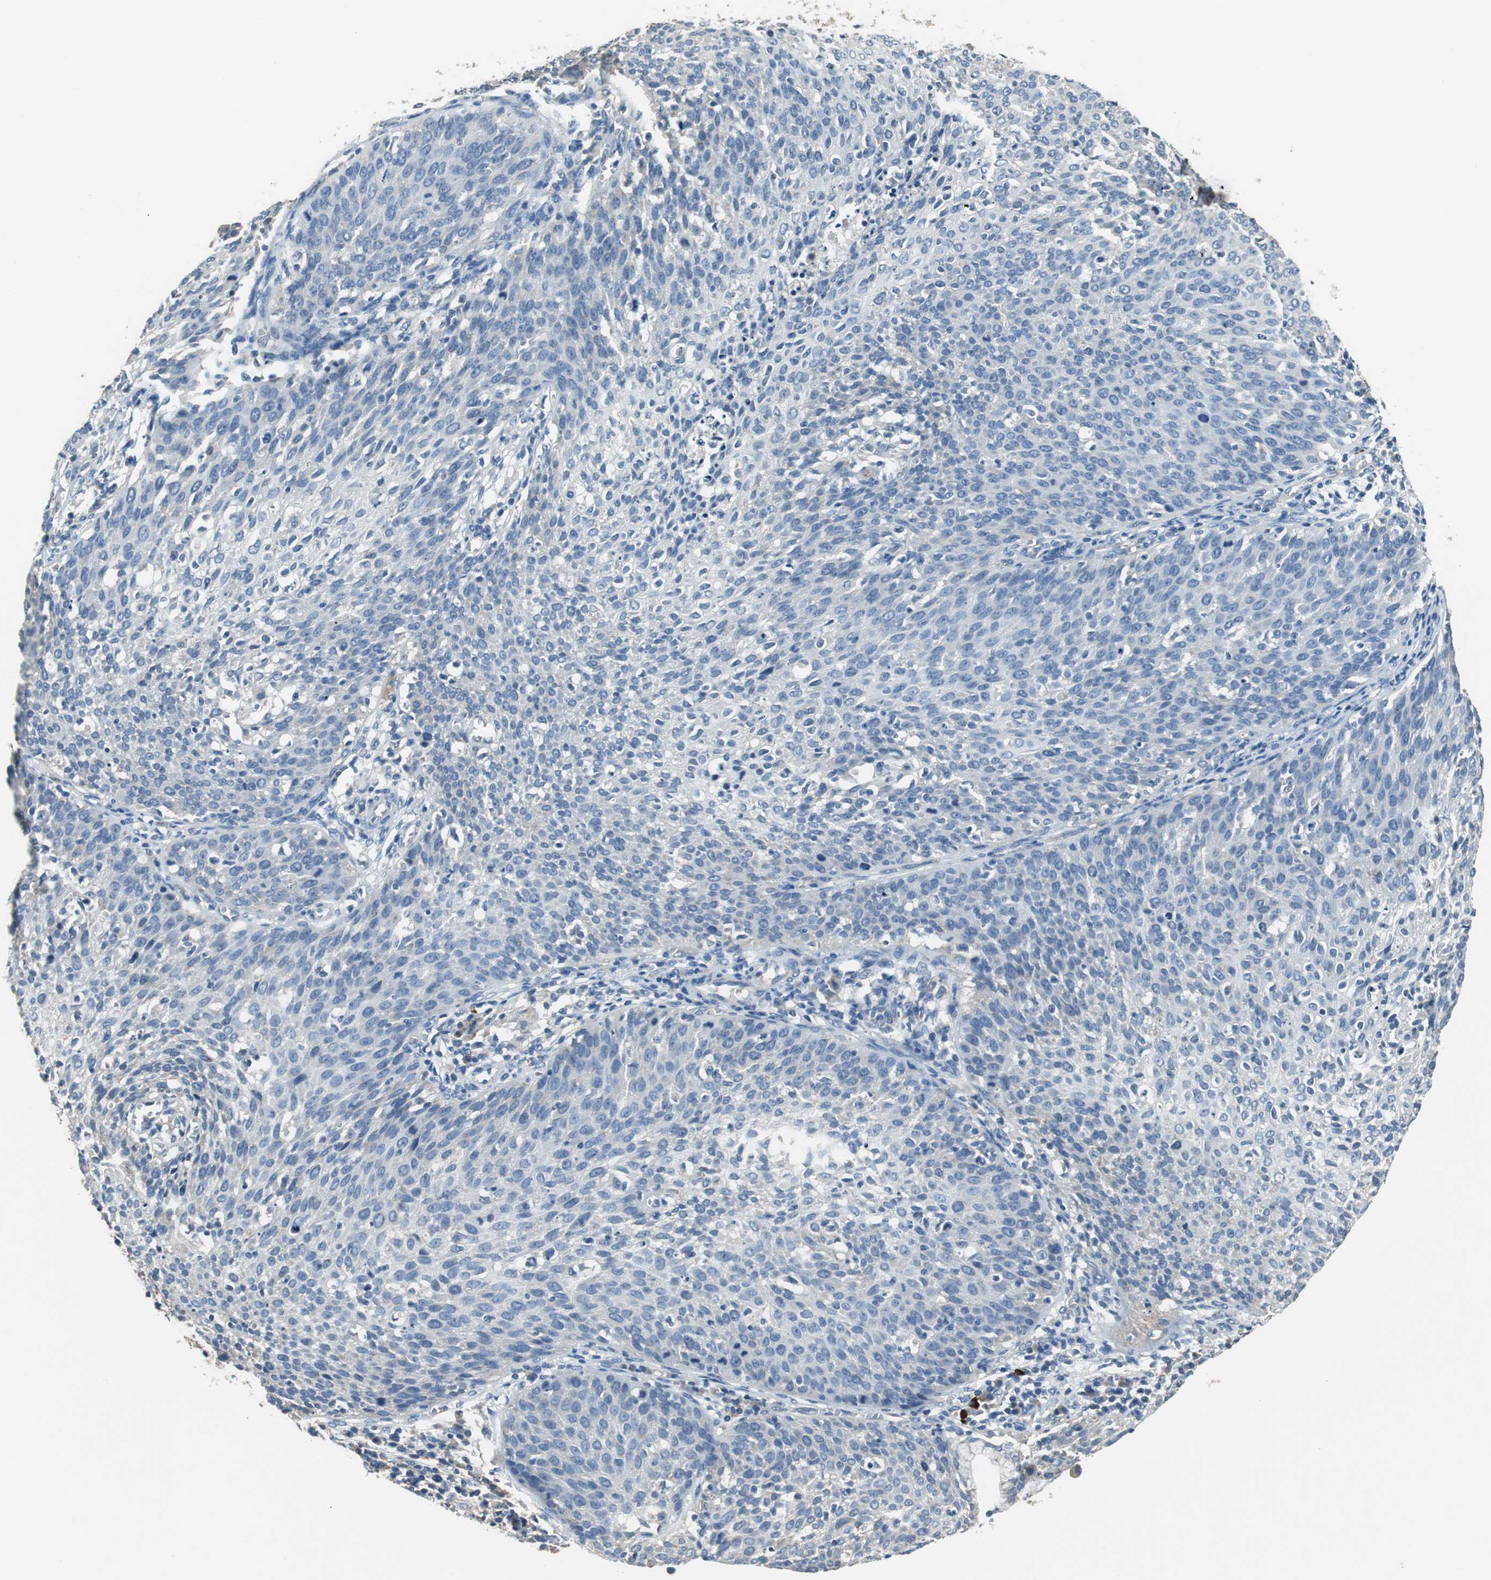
{"staining": {"intensity": "negative", "quantity": "none", "location": "none"}, "tissue": "cervical cancer", "cell_type": "Tumor cells", "image_type": "cancer", "snomed": [{"axis": "morphology", "description": "Squamous cell carcinoma, NOS"}, {"axis": "topography", "description": "Cervix"}], "caption": "The immunohistochemistry photomicrograph has no significant positivity in tumor cells of squamous cell carcinoma (cervical) tissue. (Stains: DAB IHC with hematoxylin counter stain, Microscopy: brightfield microscopy at high magnification).", "gene": "MTIF2", "patient": {"sex": "female", "age": 38}}